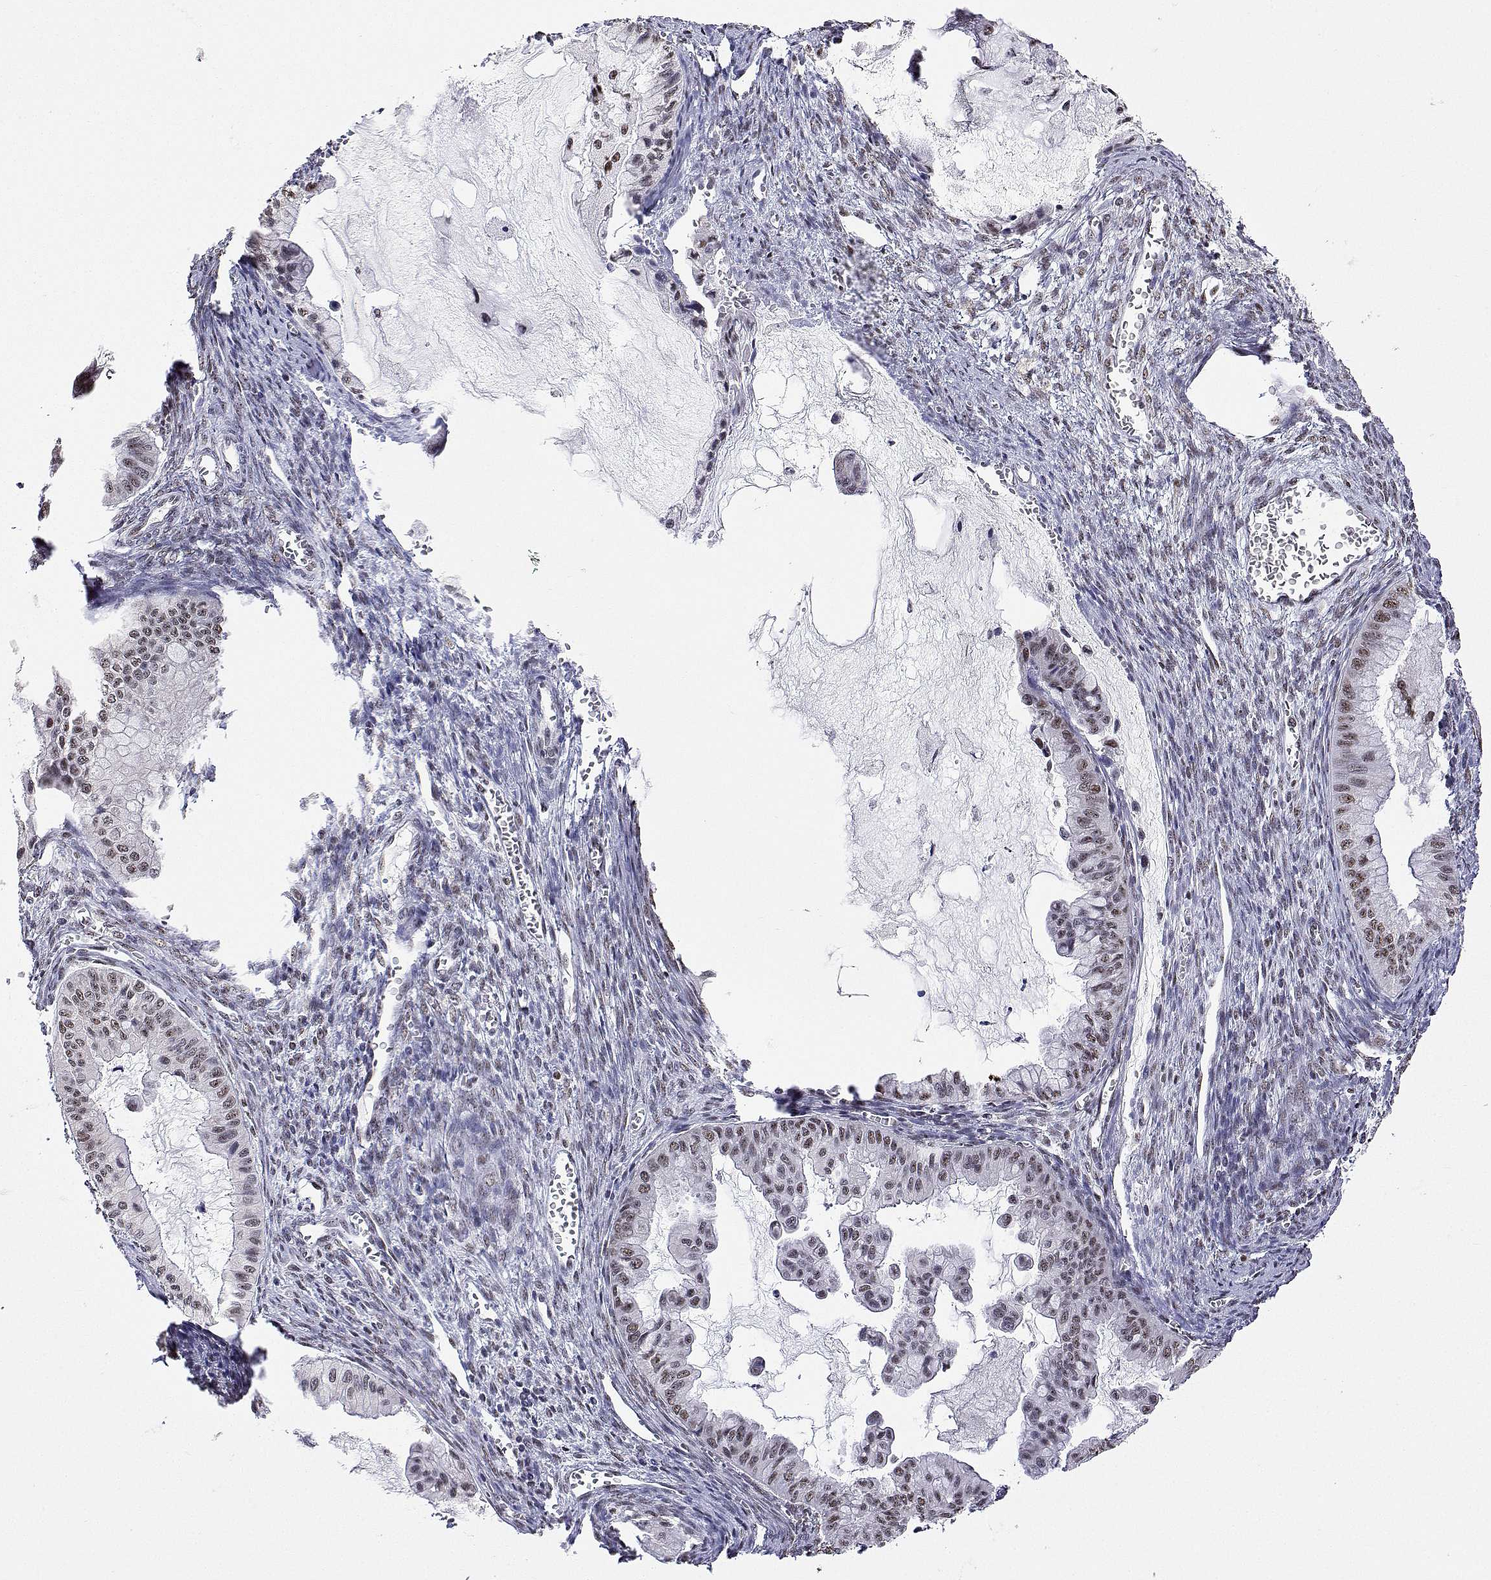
{"staining": {"intensity": "weak", "quantity": ">75%", "location": "nuclear"}, "tissue": "ovarian cancer", "cell_type": "Tumor cells", "image_type": "cancer", "snomed": [{"axis": "morphology", "description": "Cystadenocarcinoma, mucinous, NOS"}, {"axis": "topography", "description": "Ovary"}], "caption": "An image of ovarian cancer (mucinous cystadenocarcinoma) stained for a protein displays weak nuclear brown staining in tumor cells.", "gene": "ADAR", "patient": {"sex": "female", "age": 72}}